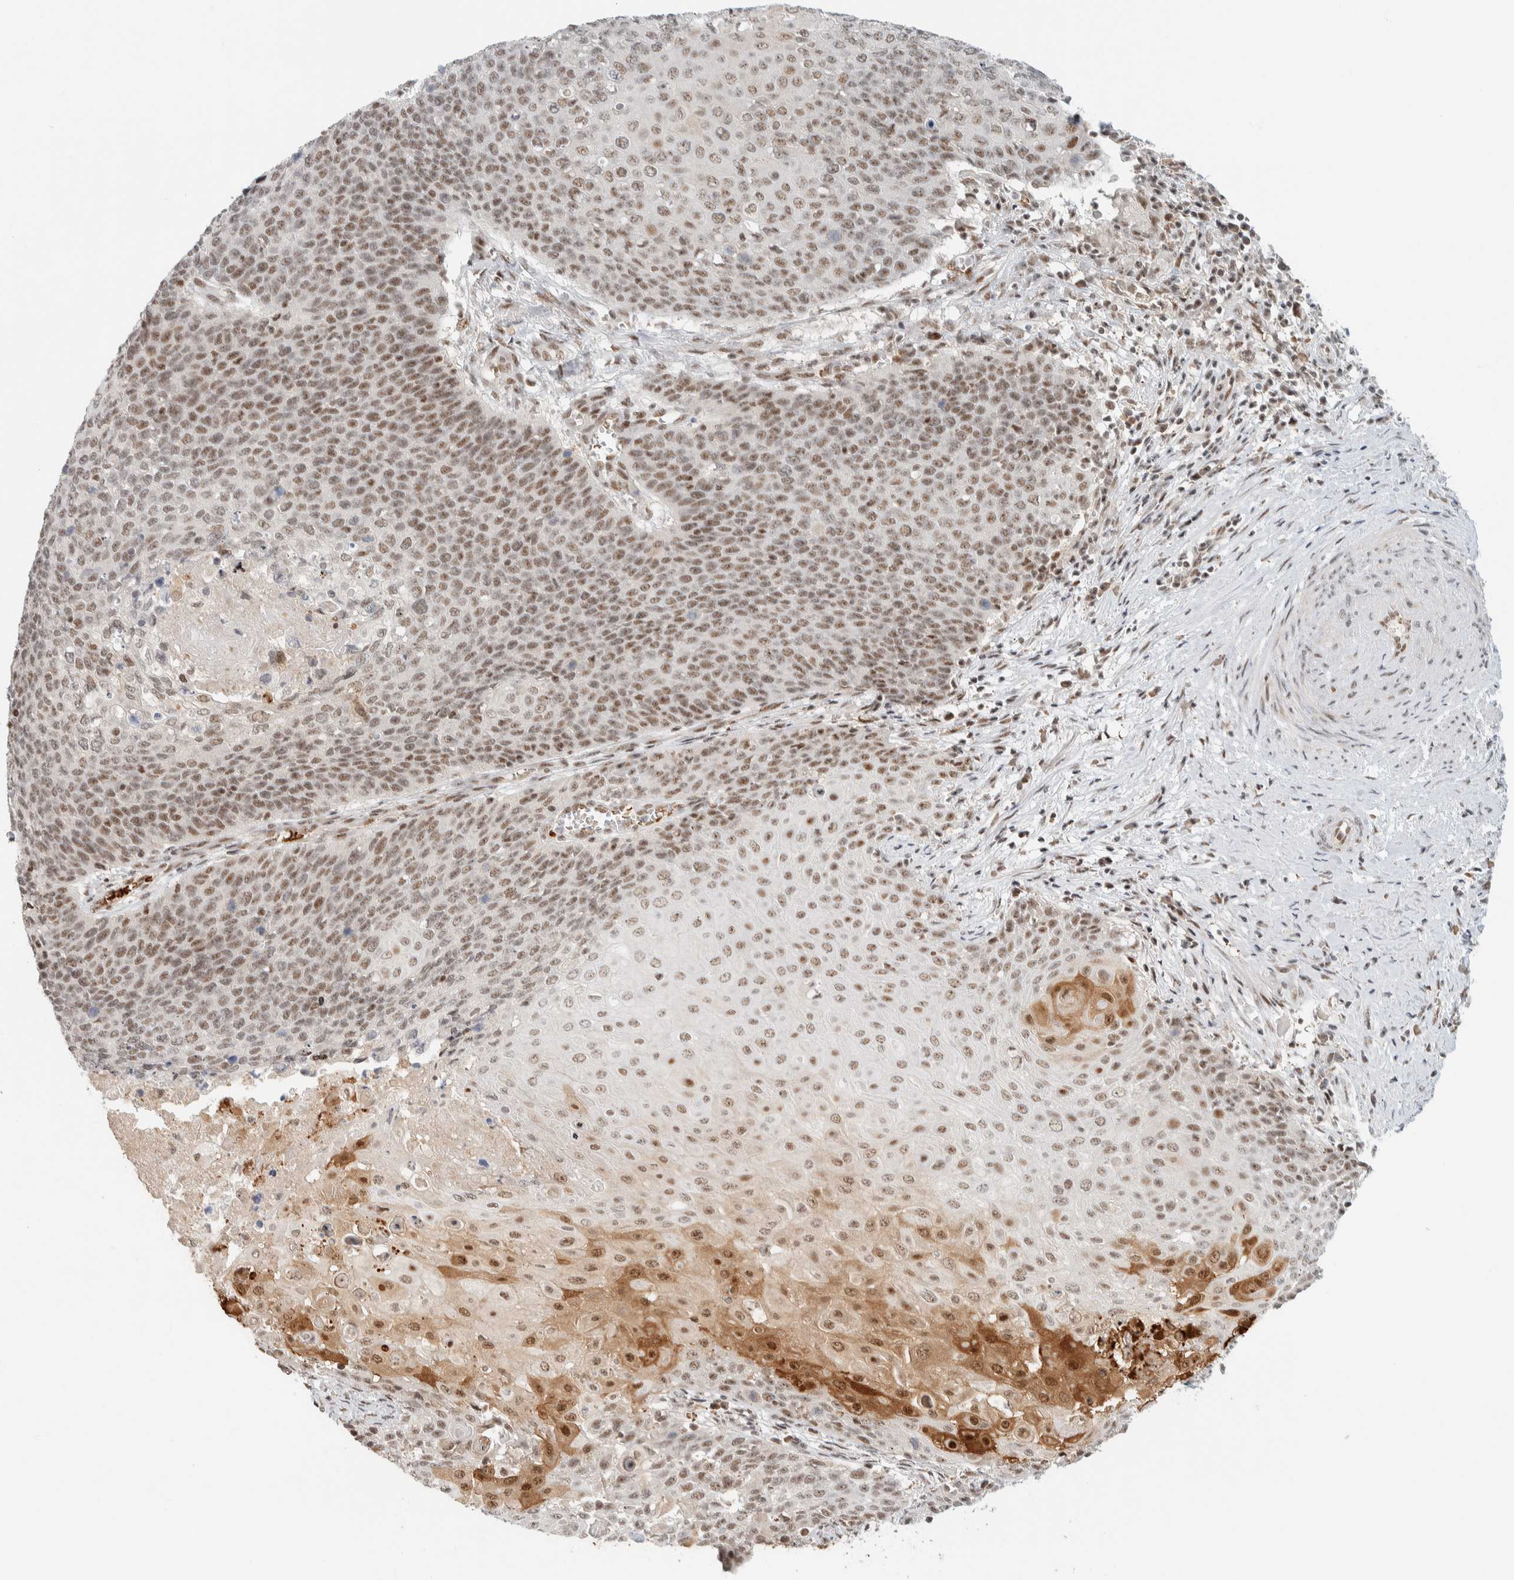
{"staining": {"intensity": "moderate", "quantity": ">75%", "location": "nuclear"}, "tissue": "cervical cancer", "cell_type": "Tumor cells", "image_type": "cancer", "snomed": [{"axis": "morphology", "description": "Squamous cell carcinoma, NOS"}, {"axis": "topography", "description": "Cervix"}], "caption": "Approximately >75% of tumor cells in cervical cancer (squamous cell carcinoma) display moderate nuclear protein positivity as visualized by brown immunohistochemical staining.", "gene": "ZBTB2", "patient": {"sex": "female", "age": 39}}